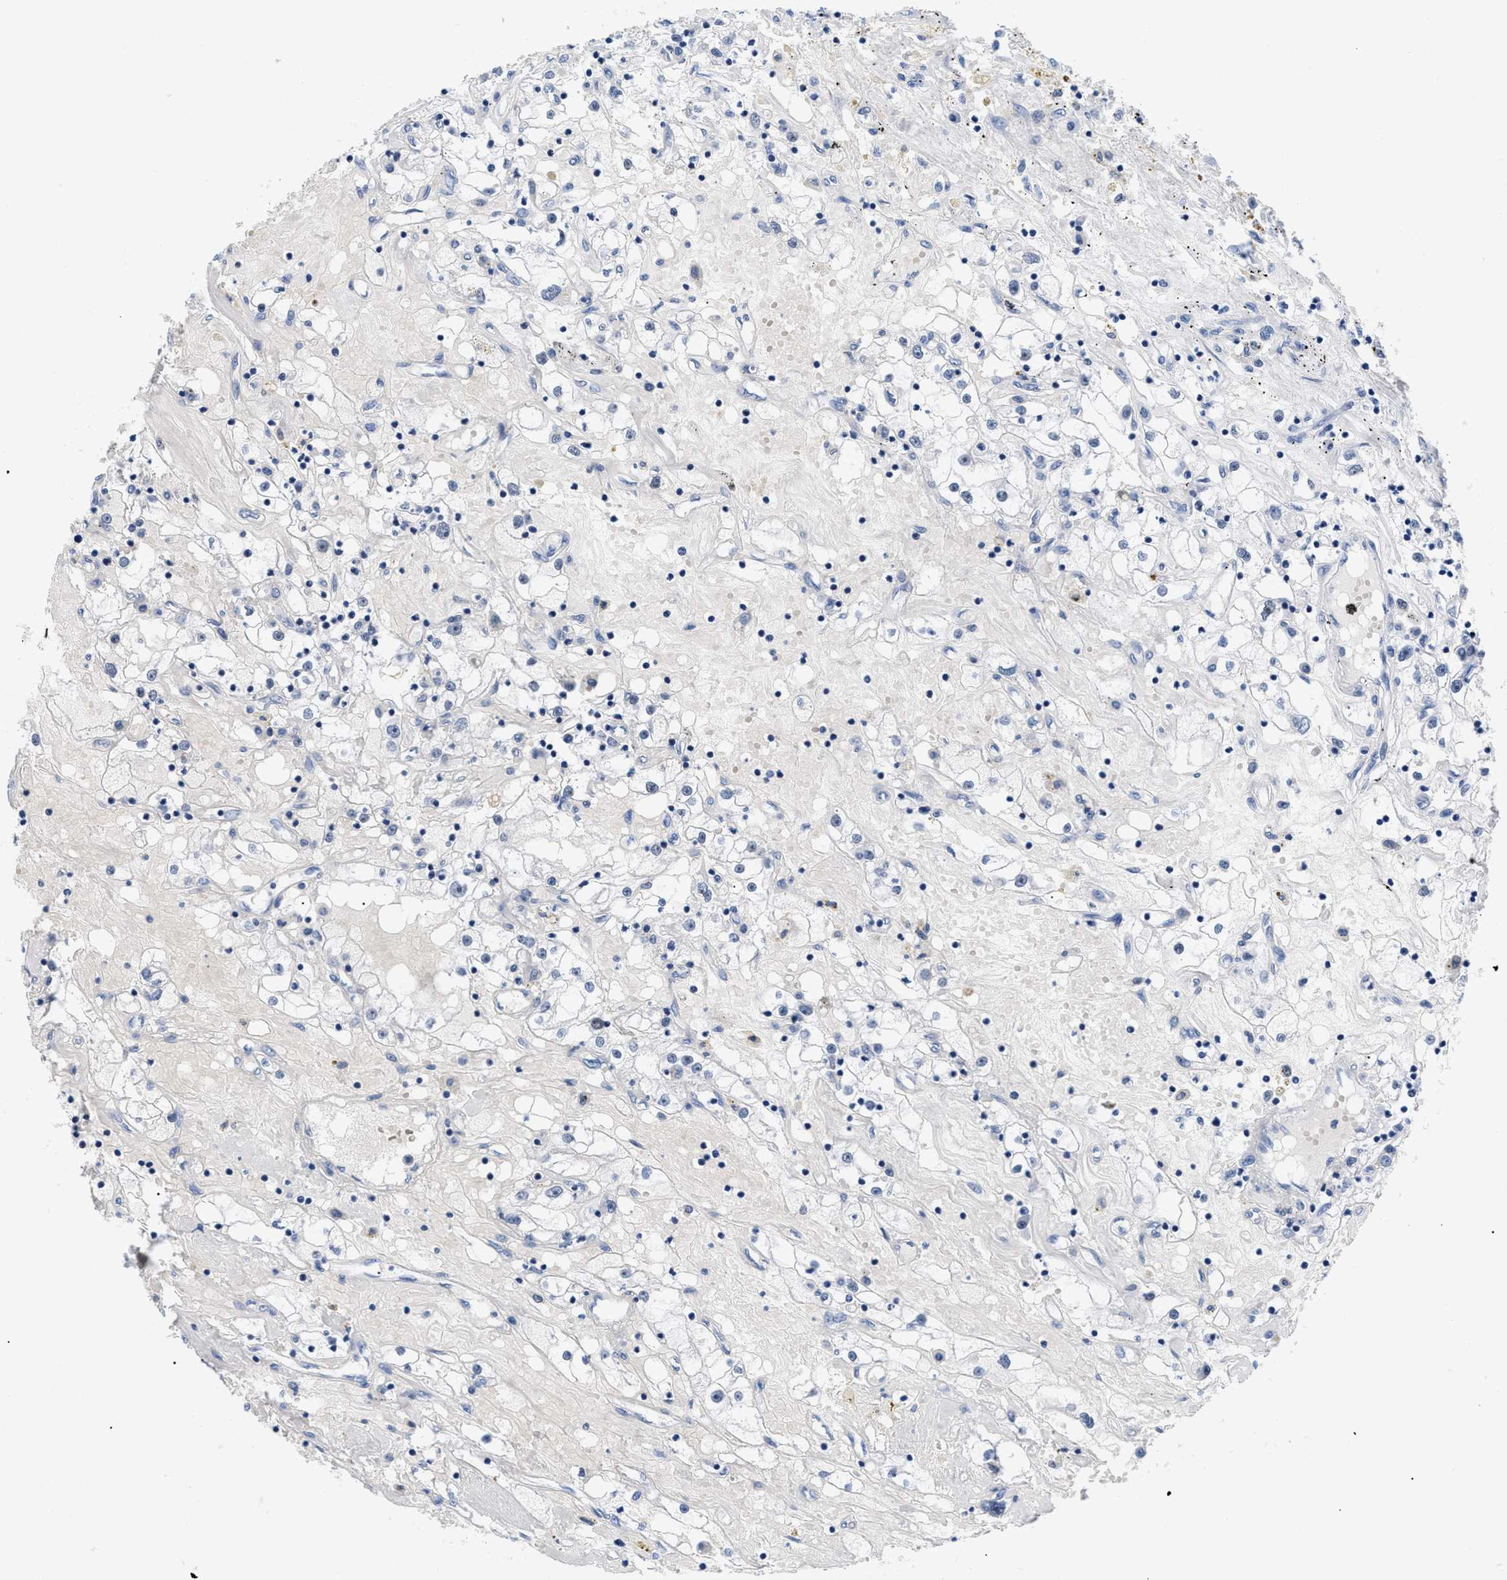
{"staining": {"intensity": "negative", "quantity": "none", "location": "none"}, "tissue": "renal cancer", "cell_type": "Tumor cells", "image_type": "cancer", "snomed": [{"axis": "morphology", "description": "Adenocarcinoma, NOS"}, {"axis": "topography", "description": "Kidney"}], "caption": "Adenocarcinoma (renal) stained for a protein using immunohistochemistry reveals no positivity tumor cells.", "gene": "PITHD1", "patient": {"sex": "male", "age": 56}}